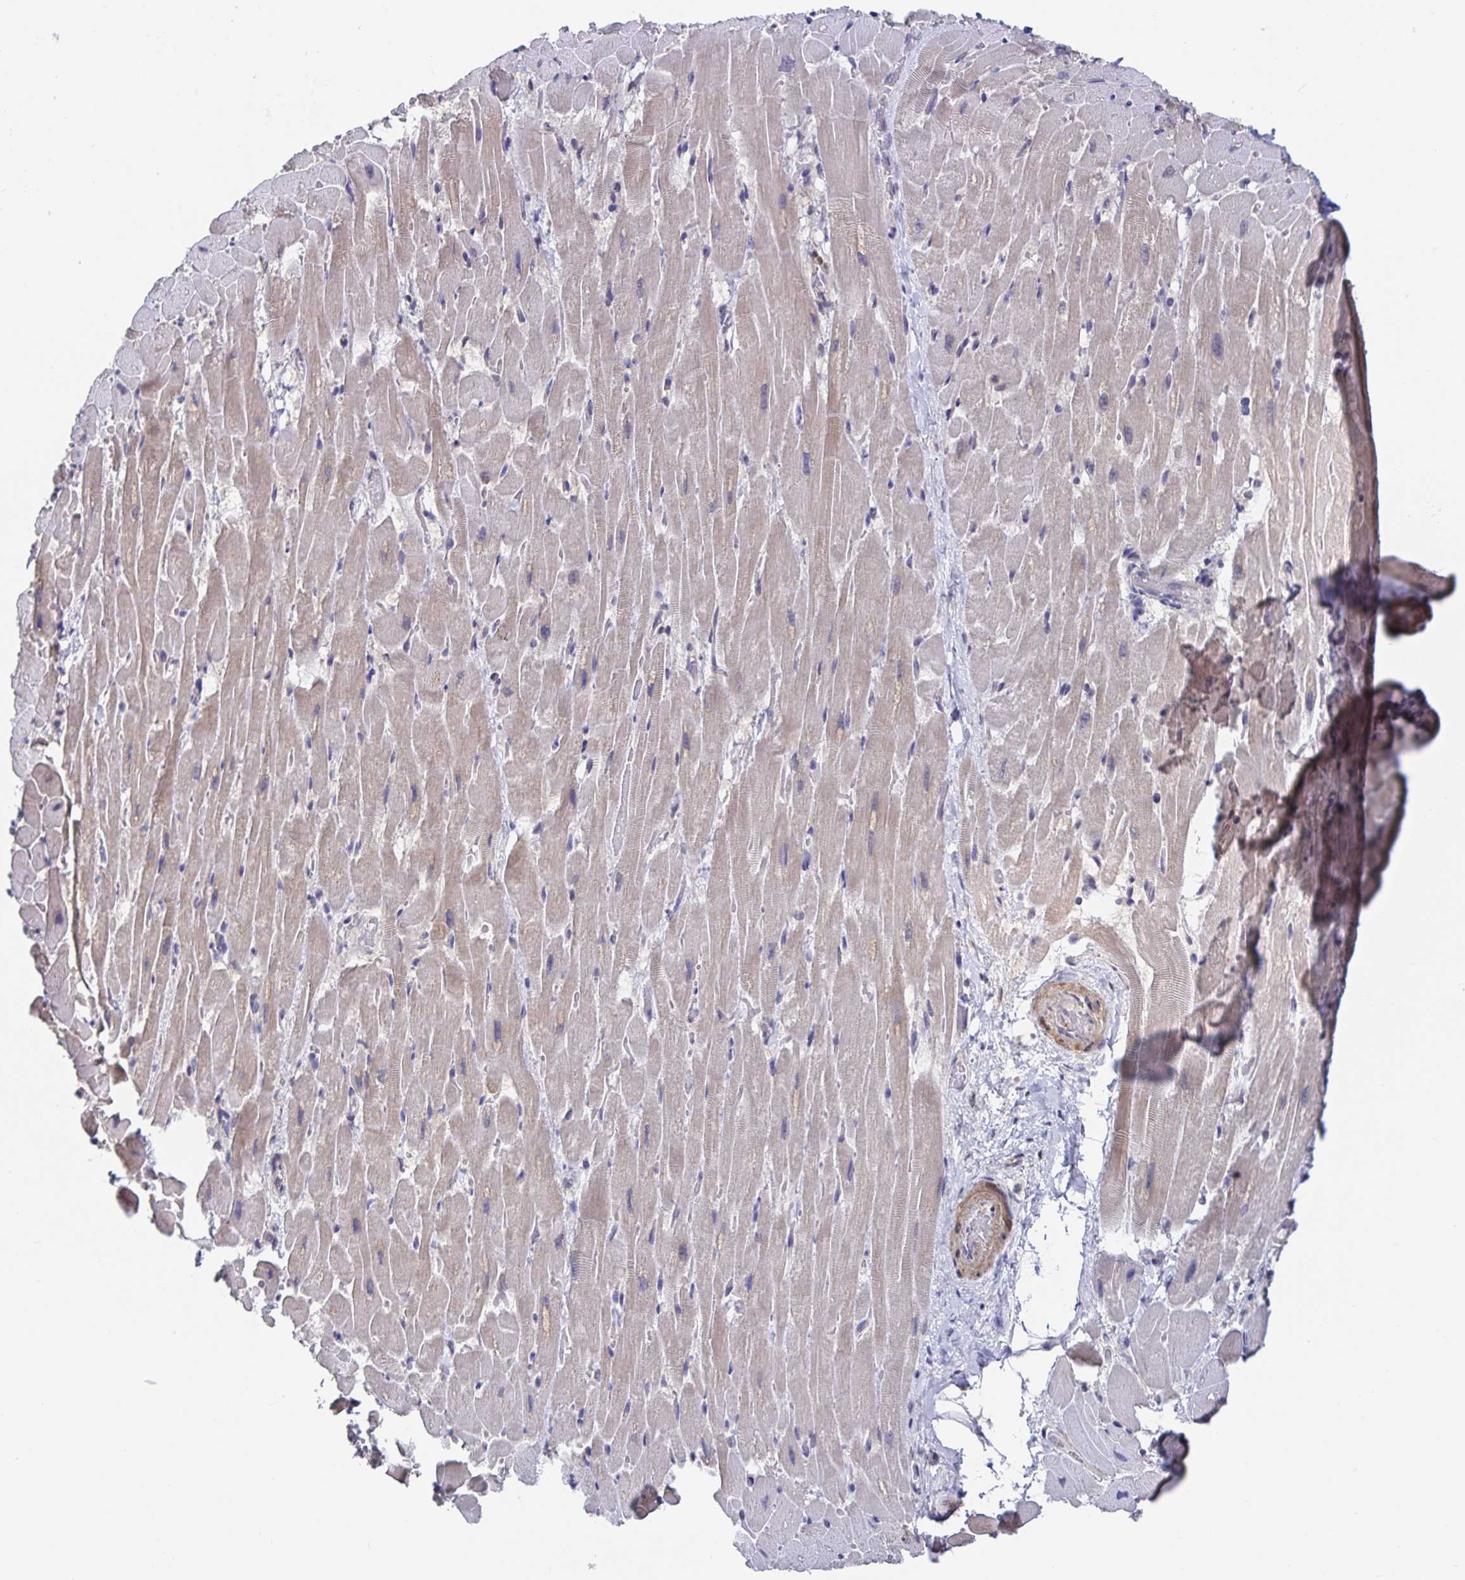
{"staining": {"intensity": "weak", "quantity": ">75%", "location": "cytoplasmic/membranous"}, "tissue": "heart muscle", "cell_type": "Cardiomyocytes", "image_type": "normal", "snomed": [{"axis": "morphology", "description": "Normal tissue, NOS"}, {"axis": "topography", "description": "Heart"}], "caption": "A micrograph of heart muscle stained for a protein shows weak cytoplasmic/membranous brown staining in cardiomyocytes.", "gene": "ZIK1", "patient": {"sex": "male", "age": 37}}